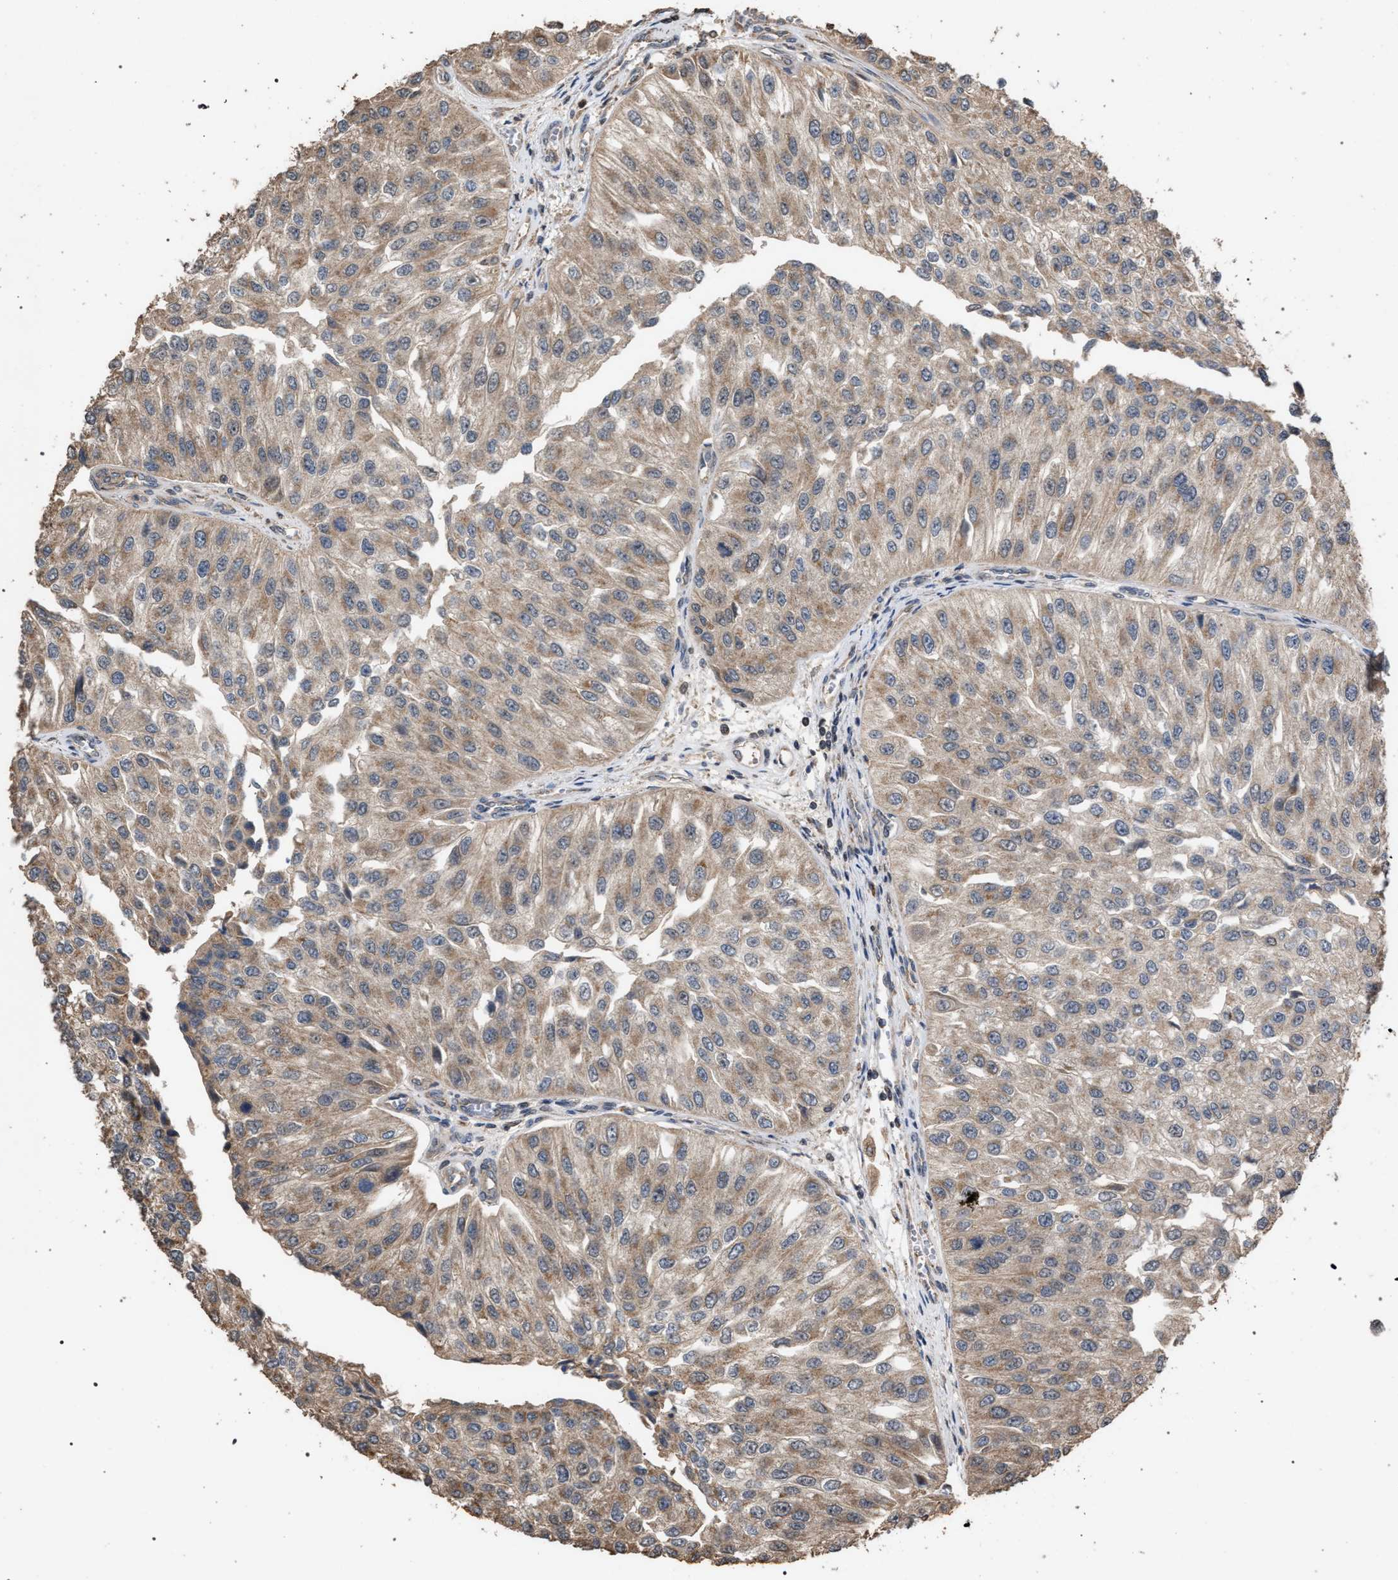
{"staining": {"intensity": "weak", "quantity": ">75%", "location": "cytoplasmic/membranous"}, "tissue": "urothelial cancer", "cell_type": "Tumor cells", "image_type": "cancer", "snomed": [{"axis": "morphology", "description": "Urothelial carcinoma, High grade"}, {"axis": "topography", "description": "Kidney"}, {"axis": "topography", "description": "Urinary bladder"}], "caption": "High-power microscopy captured an IHC photomicrograph of urothelial carcinoma (high-grade), revealing weak cytoplasmic/membranous positivity in about >75% of tumor cells.", "gene": "NAA35", "patient": {"sex": "male", "age": 77}}